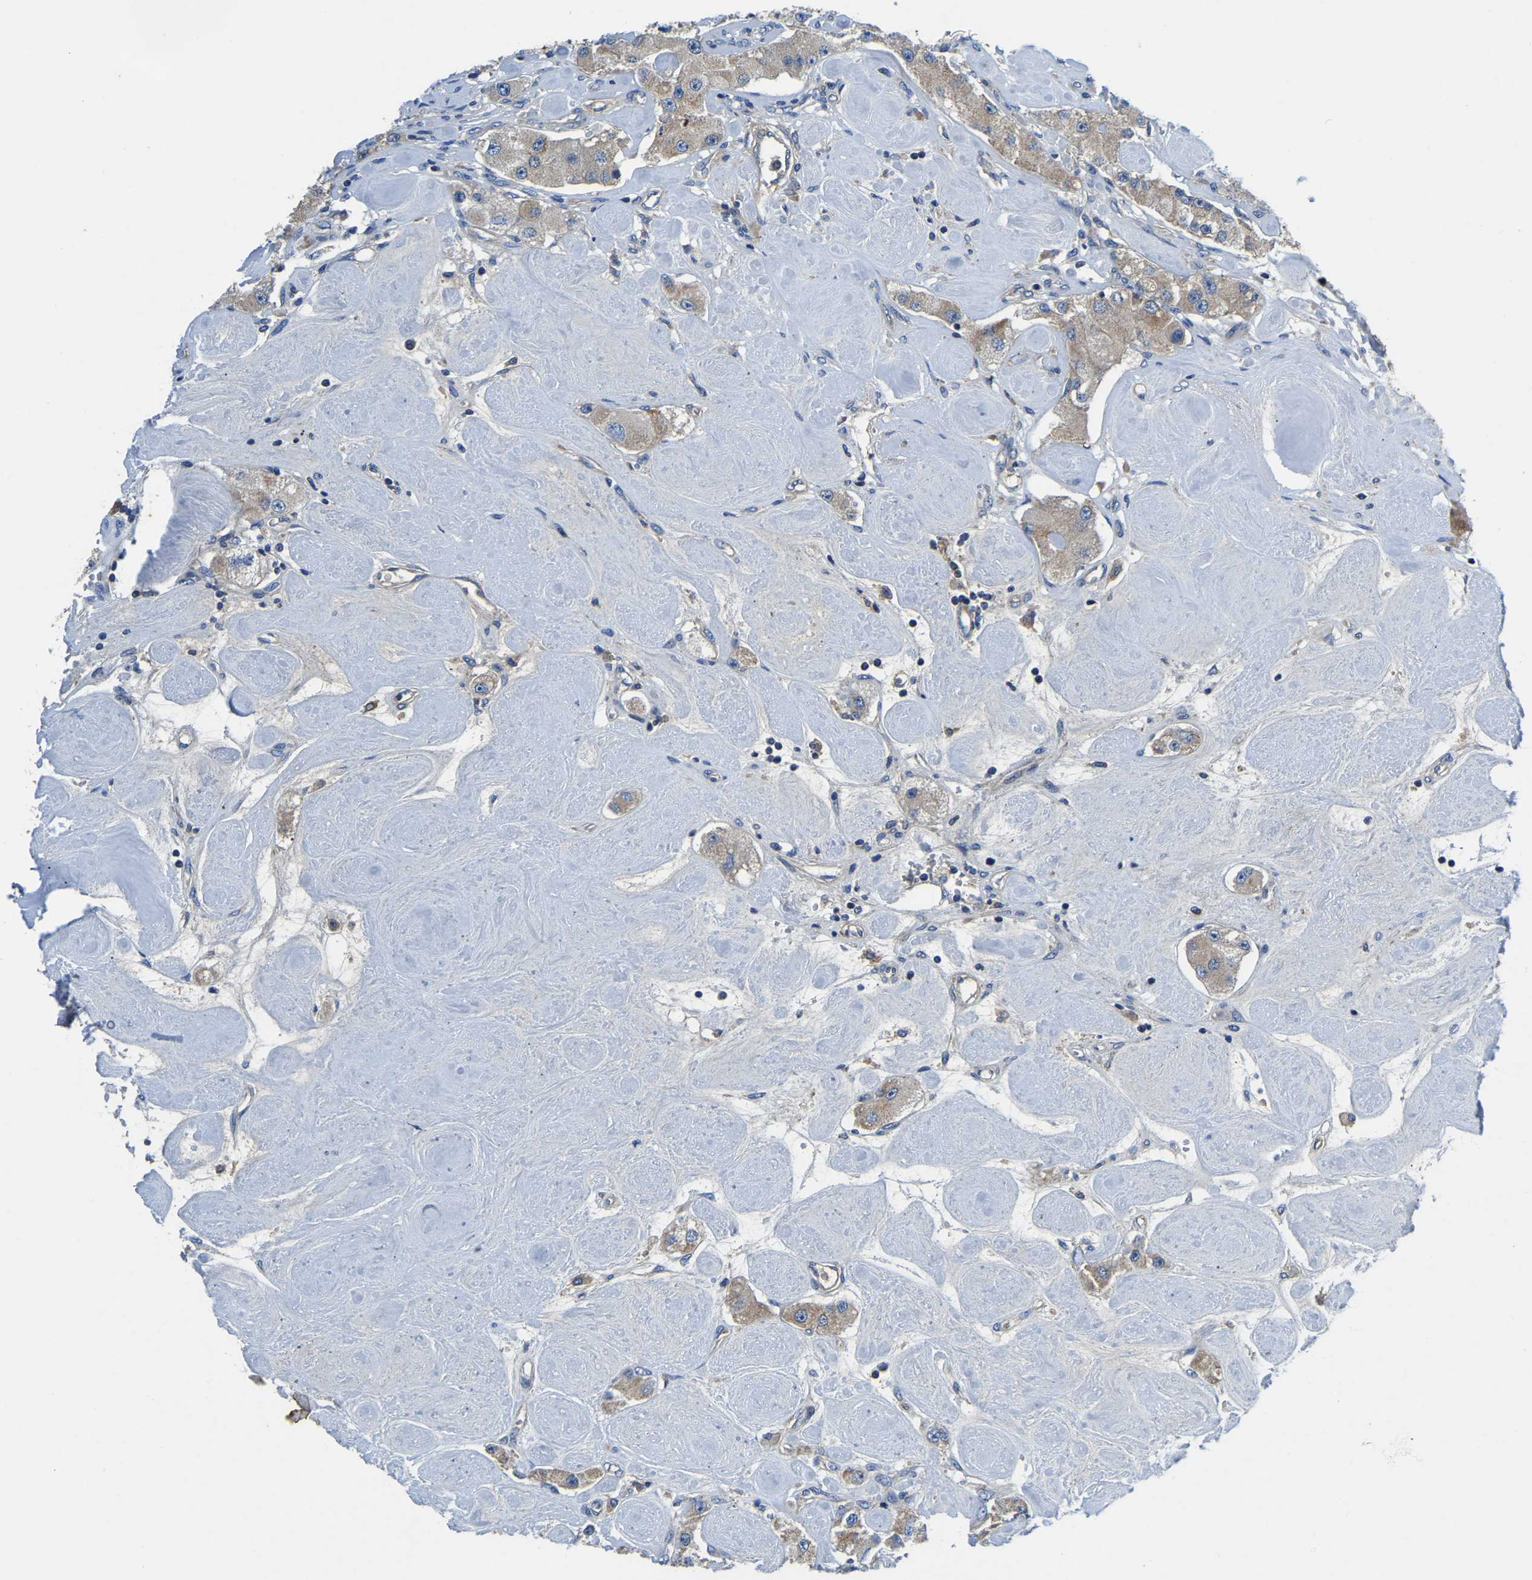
{"staining": {"intensity": "weak", "quantity": ">75%", "location": "cytoplasmic/membranous"}, "tissue": "carcinoid", "cell_type": "Tumor cells", "image_type": "cancer", "snomed": [{"axis": "morphology", "description": "Carcinoid, malignant, NOS"}, {"axis": "topography", "description": "Pancreas"}], "caption": "Human carcinoid stained with a brown dye reveals weak cytoplasmic/membranous positive positivity in approximately >75% of tumor cells.", "gene": "STAT2", "patient": {"sex": "male", "age": 41}}